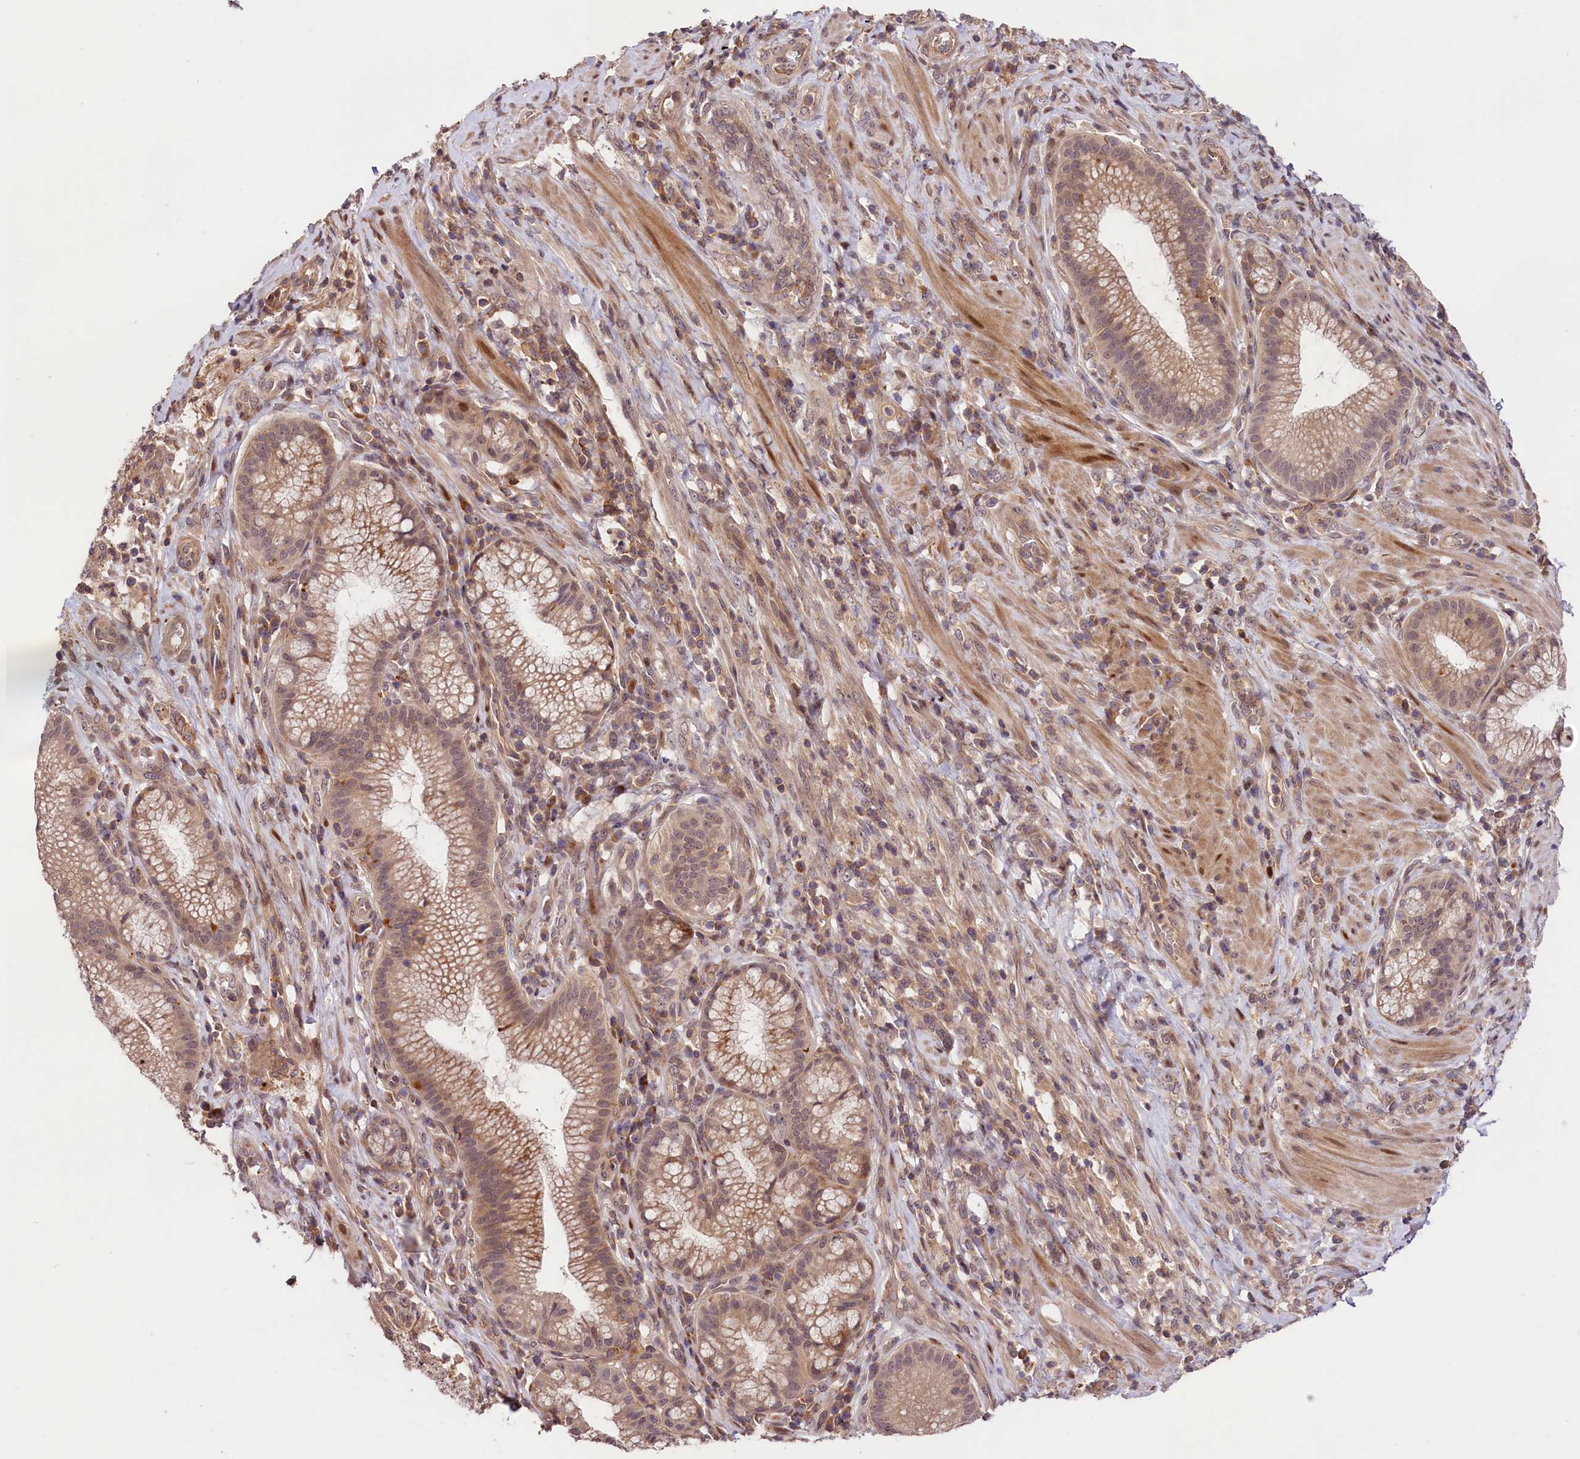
{"staining": {"intensity": "weak", "quantity": "25%-75%", "location": "cytoplasmic/membranous,nuclear"}, "tissue": "pancreatic cancer", "cell_type": "Tumor cells", "image_type": "cancer", "snomed": [{"axis": "morphology", "description": "Adenocarcinoma, NOS"}, {"axis": "topography", "description": "Pancreas"}], "caption": "The micrograph demonstrates immunohistochemical staining of pancreatic adenocarcinoma. There is weak cytoplasmic/membranous and nuclear positivity is seen in approximately 25%-75% of tumor cells.", "gene": "CACNA1H", "patient": {"sex": "male", "age": 72}}